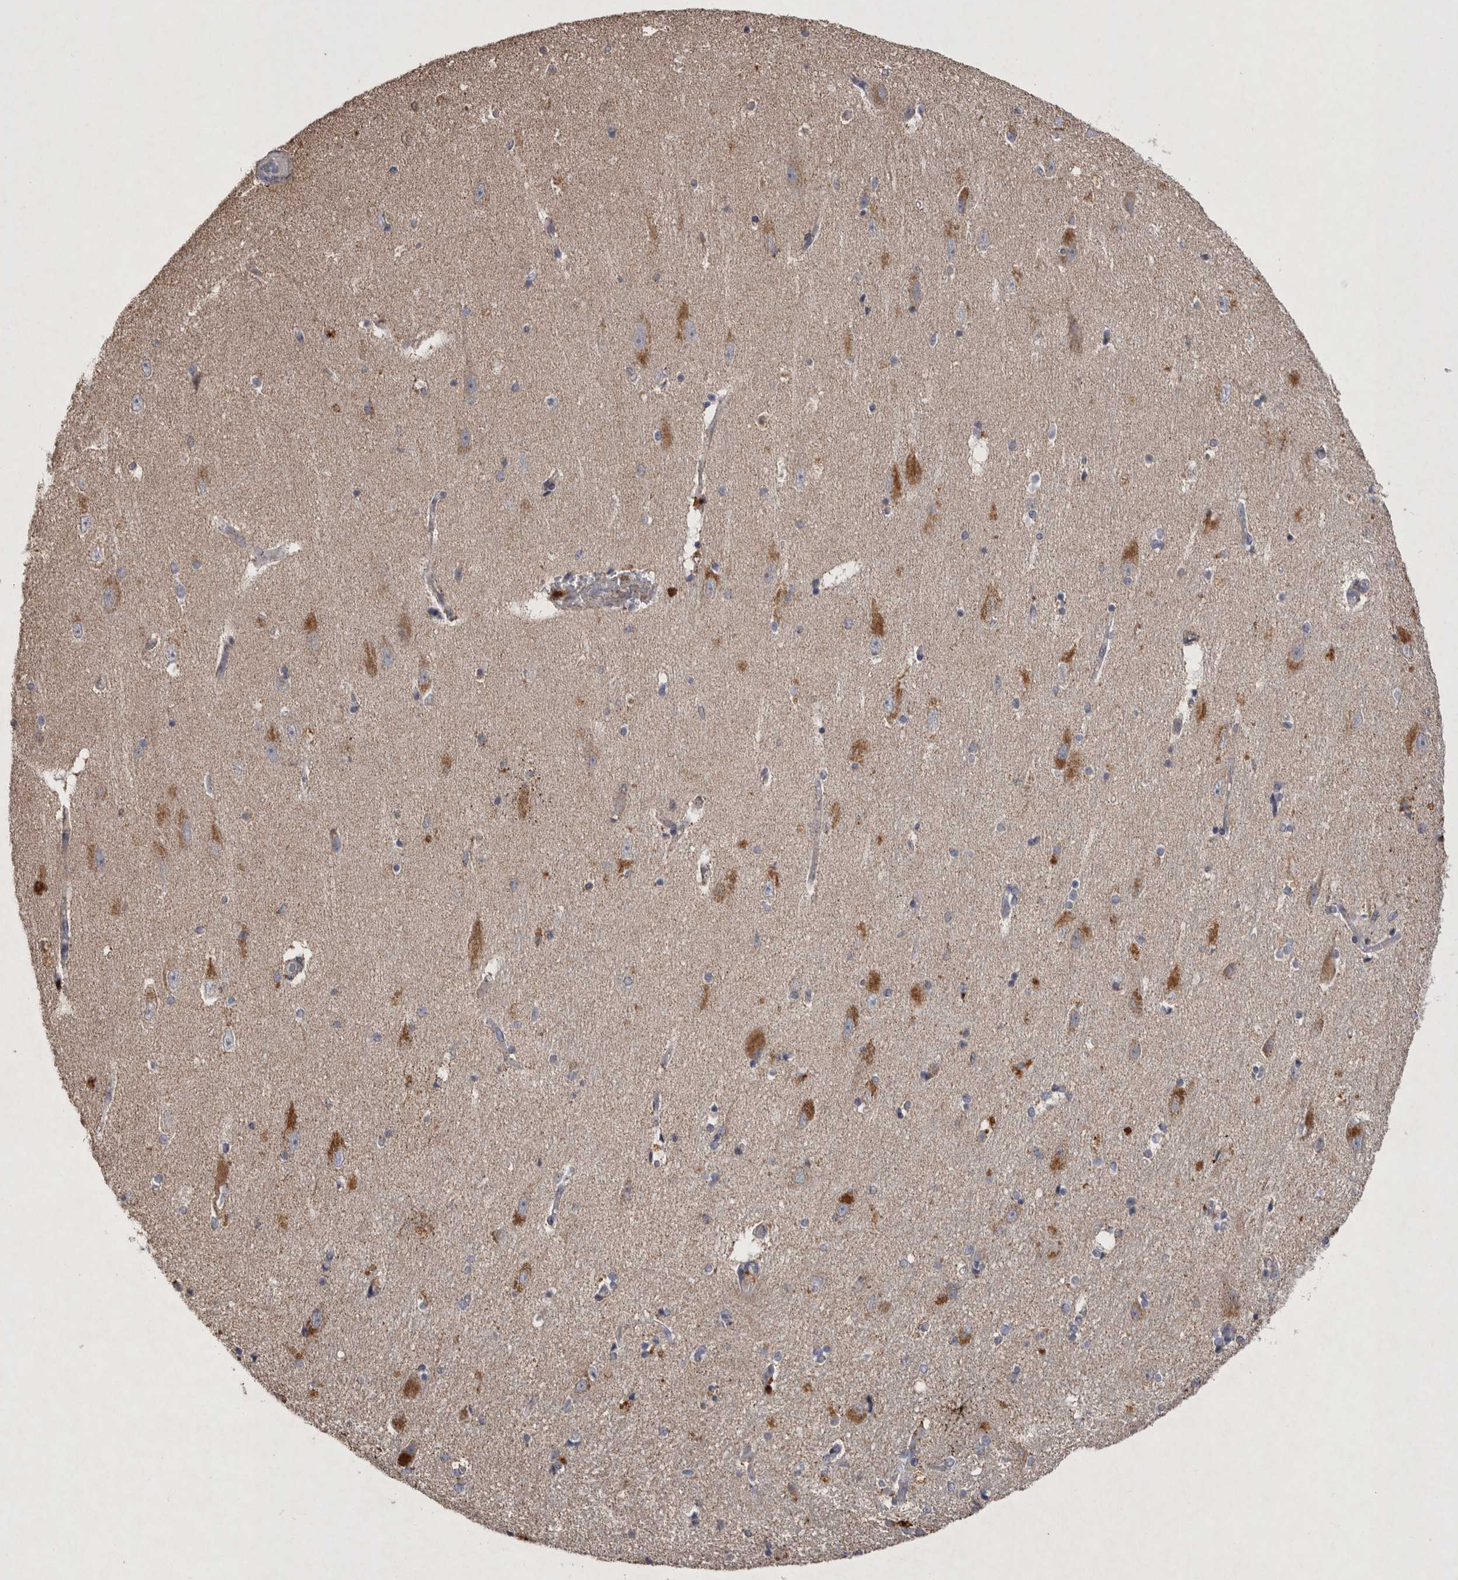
{"staining": {"intensity": "moderate", "quantity": "<25%", "location": "cytoplasmic/membranous"}, "tissue": "hippocampus", "cell_type": "Glial cells", "image_type": "normal", "snomed": [{"axis": "morphology", "description": "Normal tissue, NOS"}, {"axis": "topography", "description": "Hippocampus"}], "caption": "Protein staining shows moderate cytoplasmic/membranous expression in approximately <25% of glial cells in benign hippocampus. The protein of interest is shown in brown color, while the nuclei are stained blue.", "gene": "DKK3", "patient": {"sex": "female", "age": 54}}